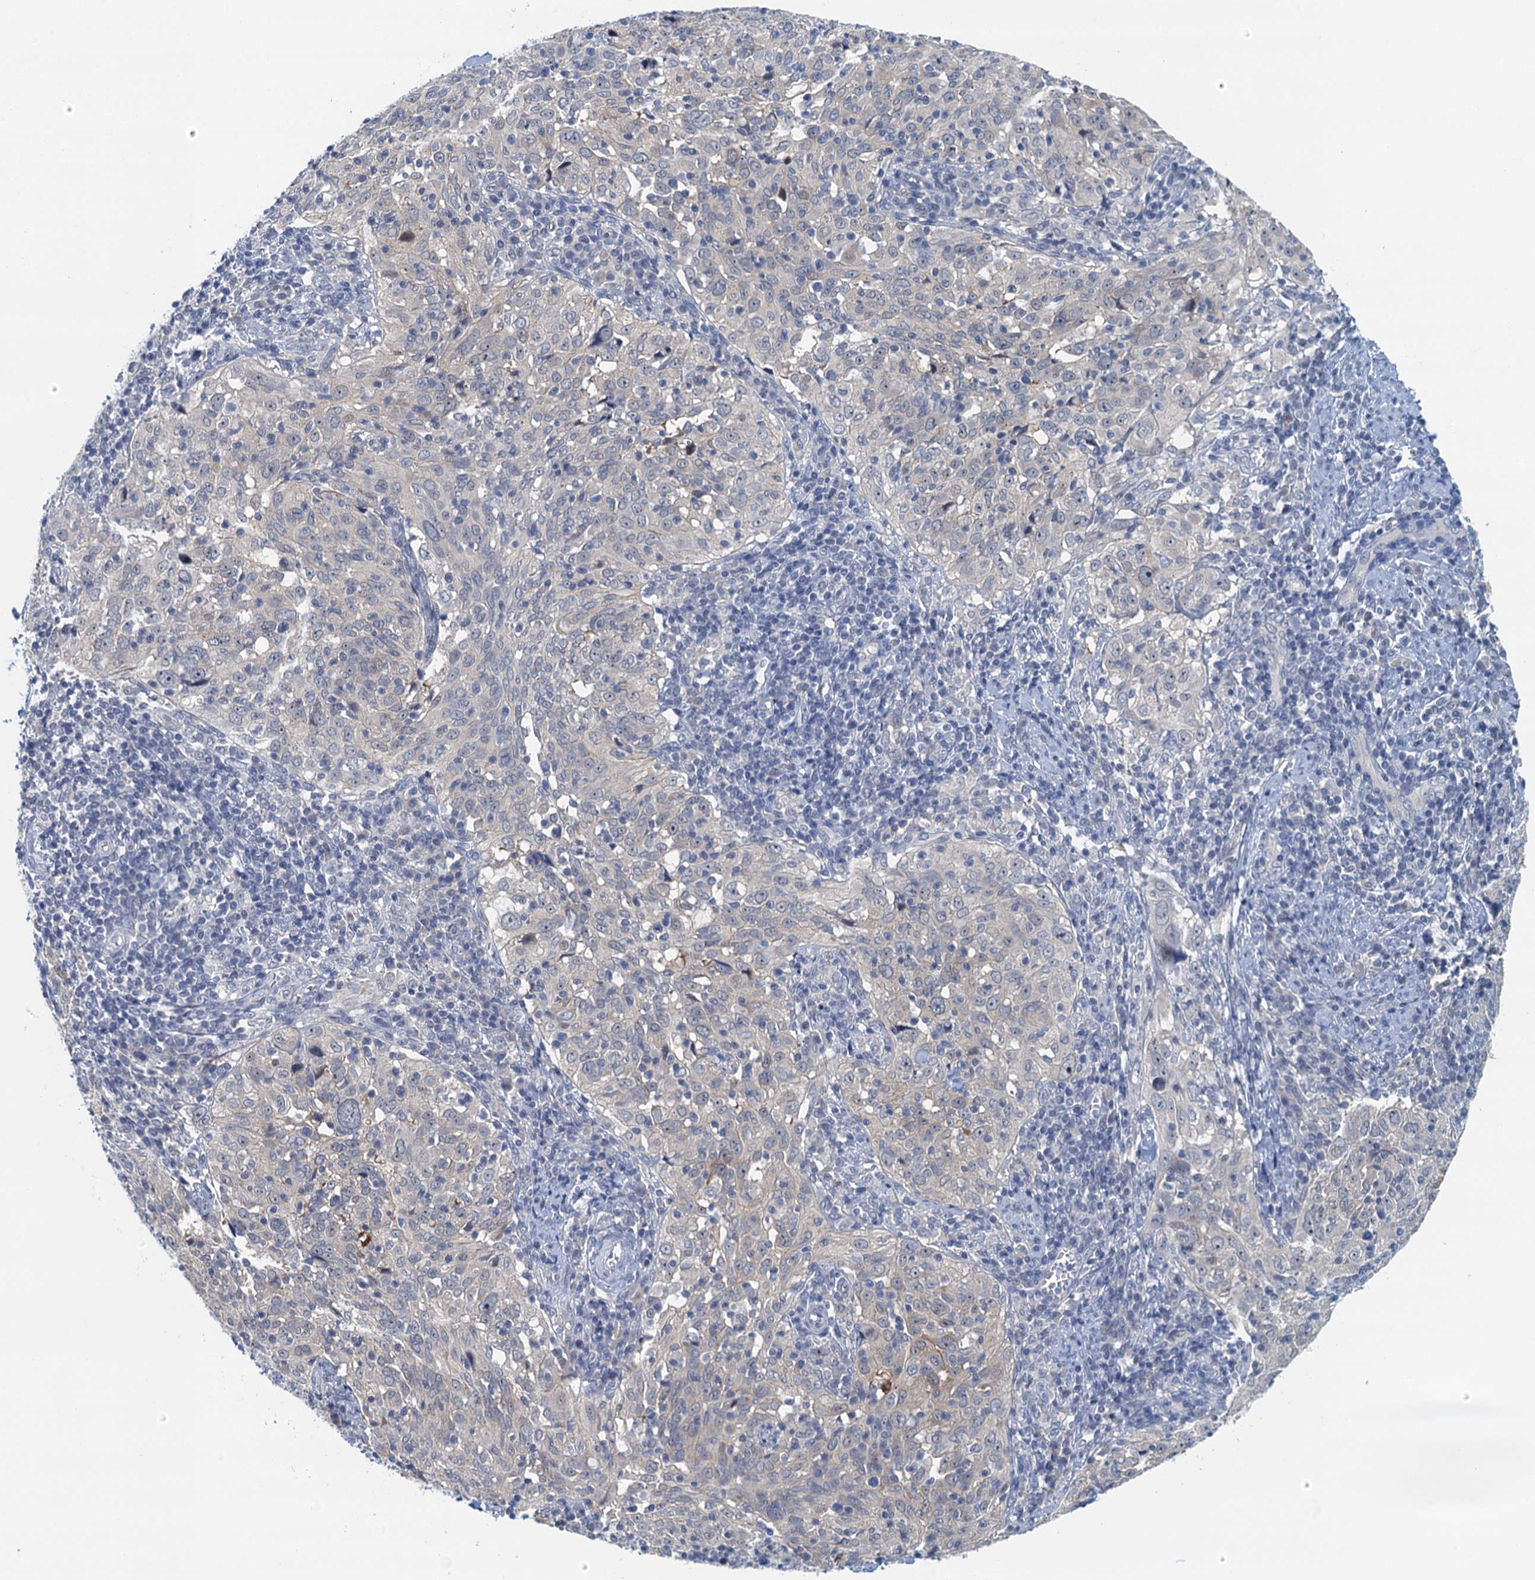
{"staining": {"intensity": "negative", "quantity": "none", "location": "none"}, "tissue": "cervical cancer", "cell_type": "Tumor cells", "image_type": "cancer", "snomed": [{"axis": "morphology", "description": "Normal tissue, NOS"}, {"axis": "morphology", "description": "Squamous cell carcinoma, NOS"}, {"axis": "topography", "description": "Cervix"}], "caption": "Tumor cells show no significant protein positivity in cervical cancer.", "gene": "NUBP2", "patient": {"sex": "female", "age": 31}}